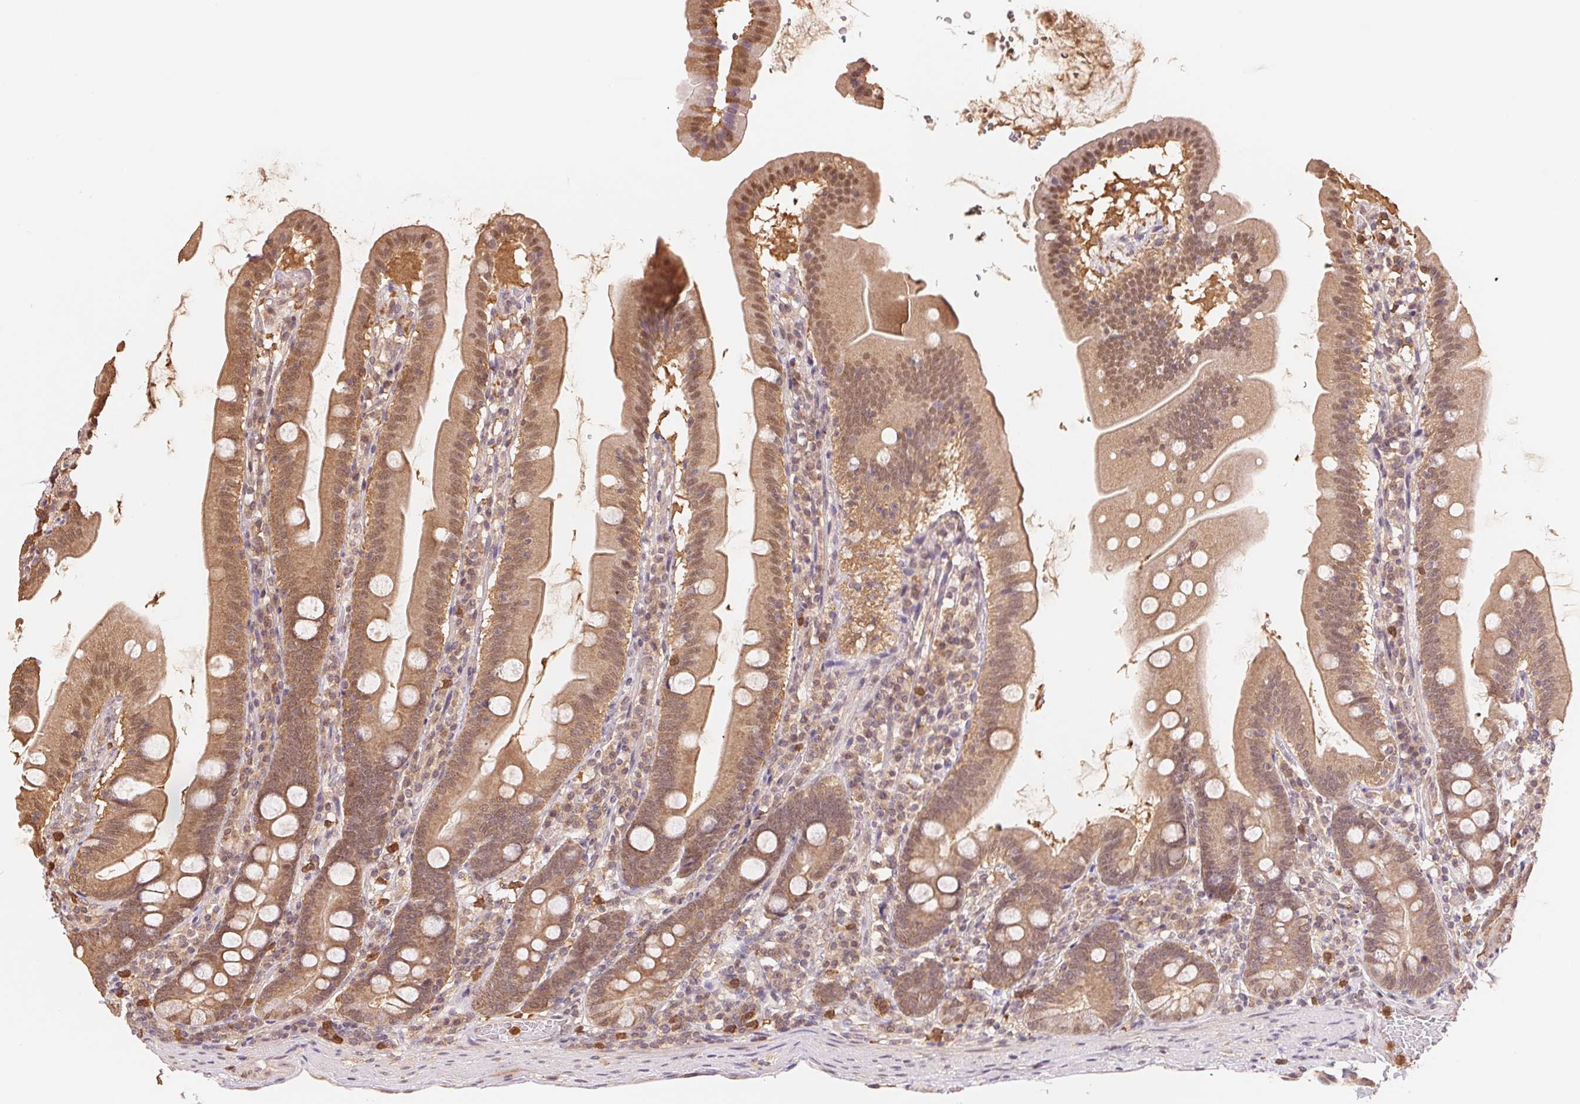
{"staining": {"intensity": "moderate", "quantity": ">75%", "location": "cytoplasmic/membranous"}, "tissue": "duodenum", "cell_type": "Glandular cells", "image_type": "normal", "snomed": [{"axis": "morphology", "description": "Normal tissue, NOS"}, {"axis": "topography", "description": "Duodenum"}], "caption": "Unremarkable duodenum was stained to show a protein in brown. There is medium levels of moderate cytoplasmic/membranous staining in about >75% of glandular cells. The protein of interest is shown in brown color, while the nuclei are stained blue.", "gene": "CDC123", "patient": {"sex": "female", "age": 67}}